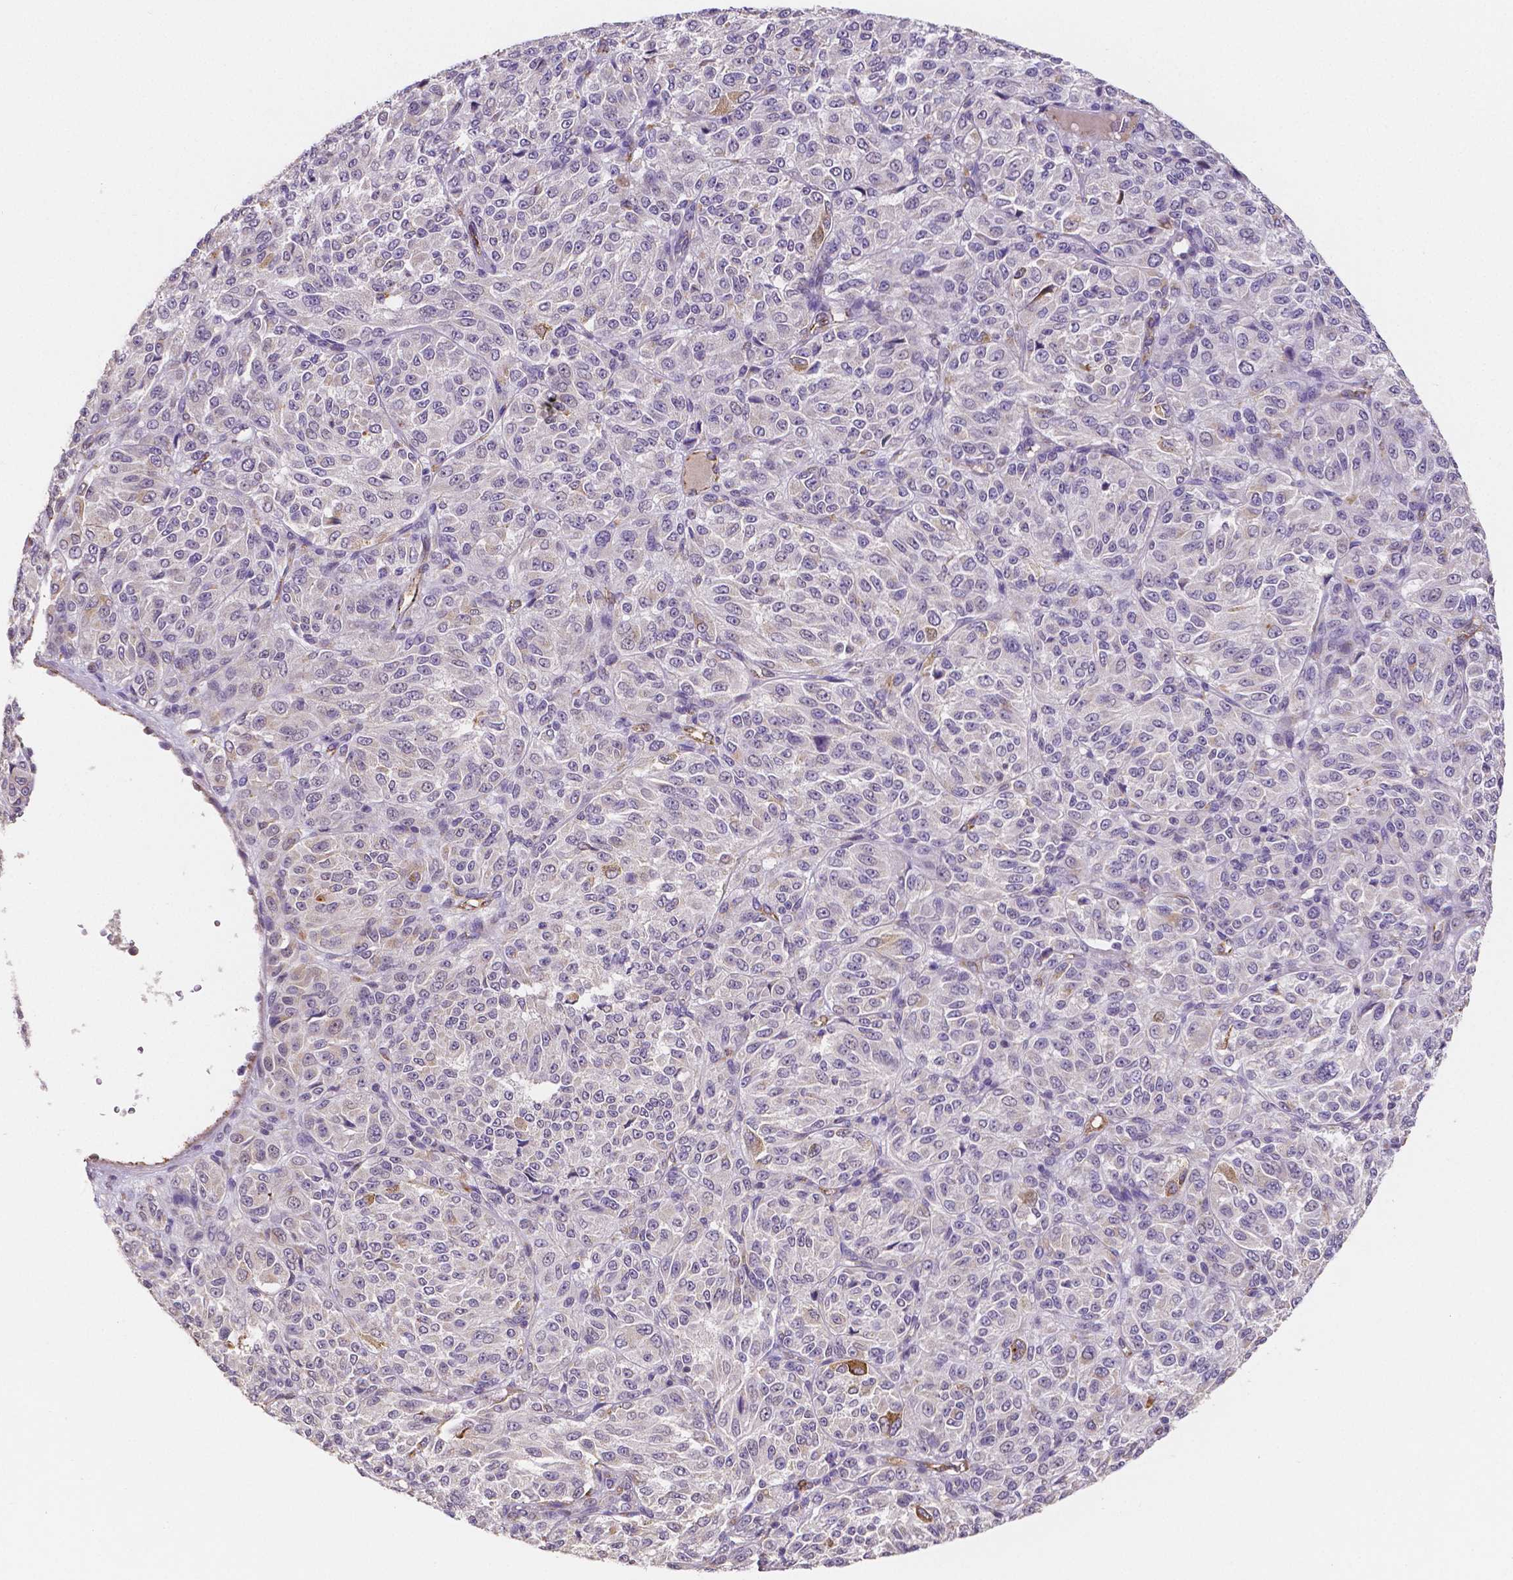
{"staining": {"intensity": "negative", "quantity": "none", "location": "none"}, "tissue": "melanoma", "cell_type": "Tumor cells", "image_type": "cancer", "snomed": [{"axis": "morphology", "description": "Malignant melanoma, Metastatic site"}, {"axis": "topography", "description": "Brain"}], "caption": "High power microscopy photomicrograph of an immunohistochemistry (IHC) photomicrograph of malignant melanoma (metastatic site), revealing no significant expression in tumor cells.", "gene": "ELAVL2", "patient": {"sex": "female", "age": 56}}